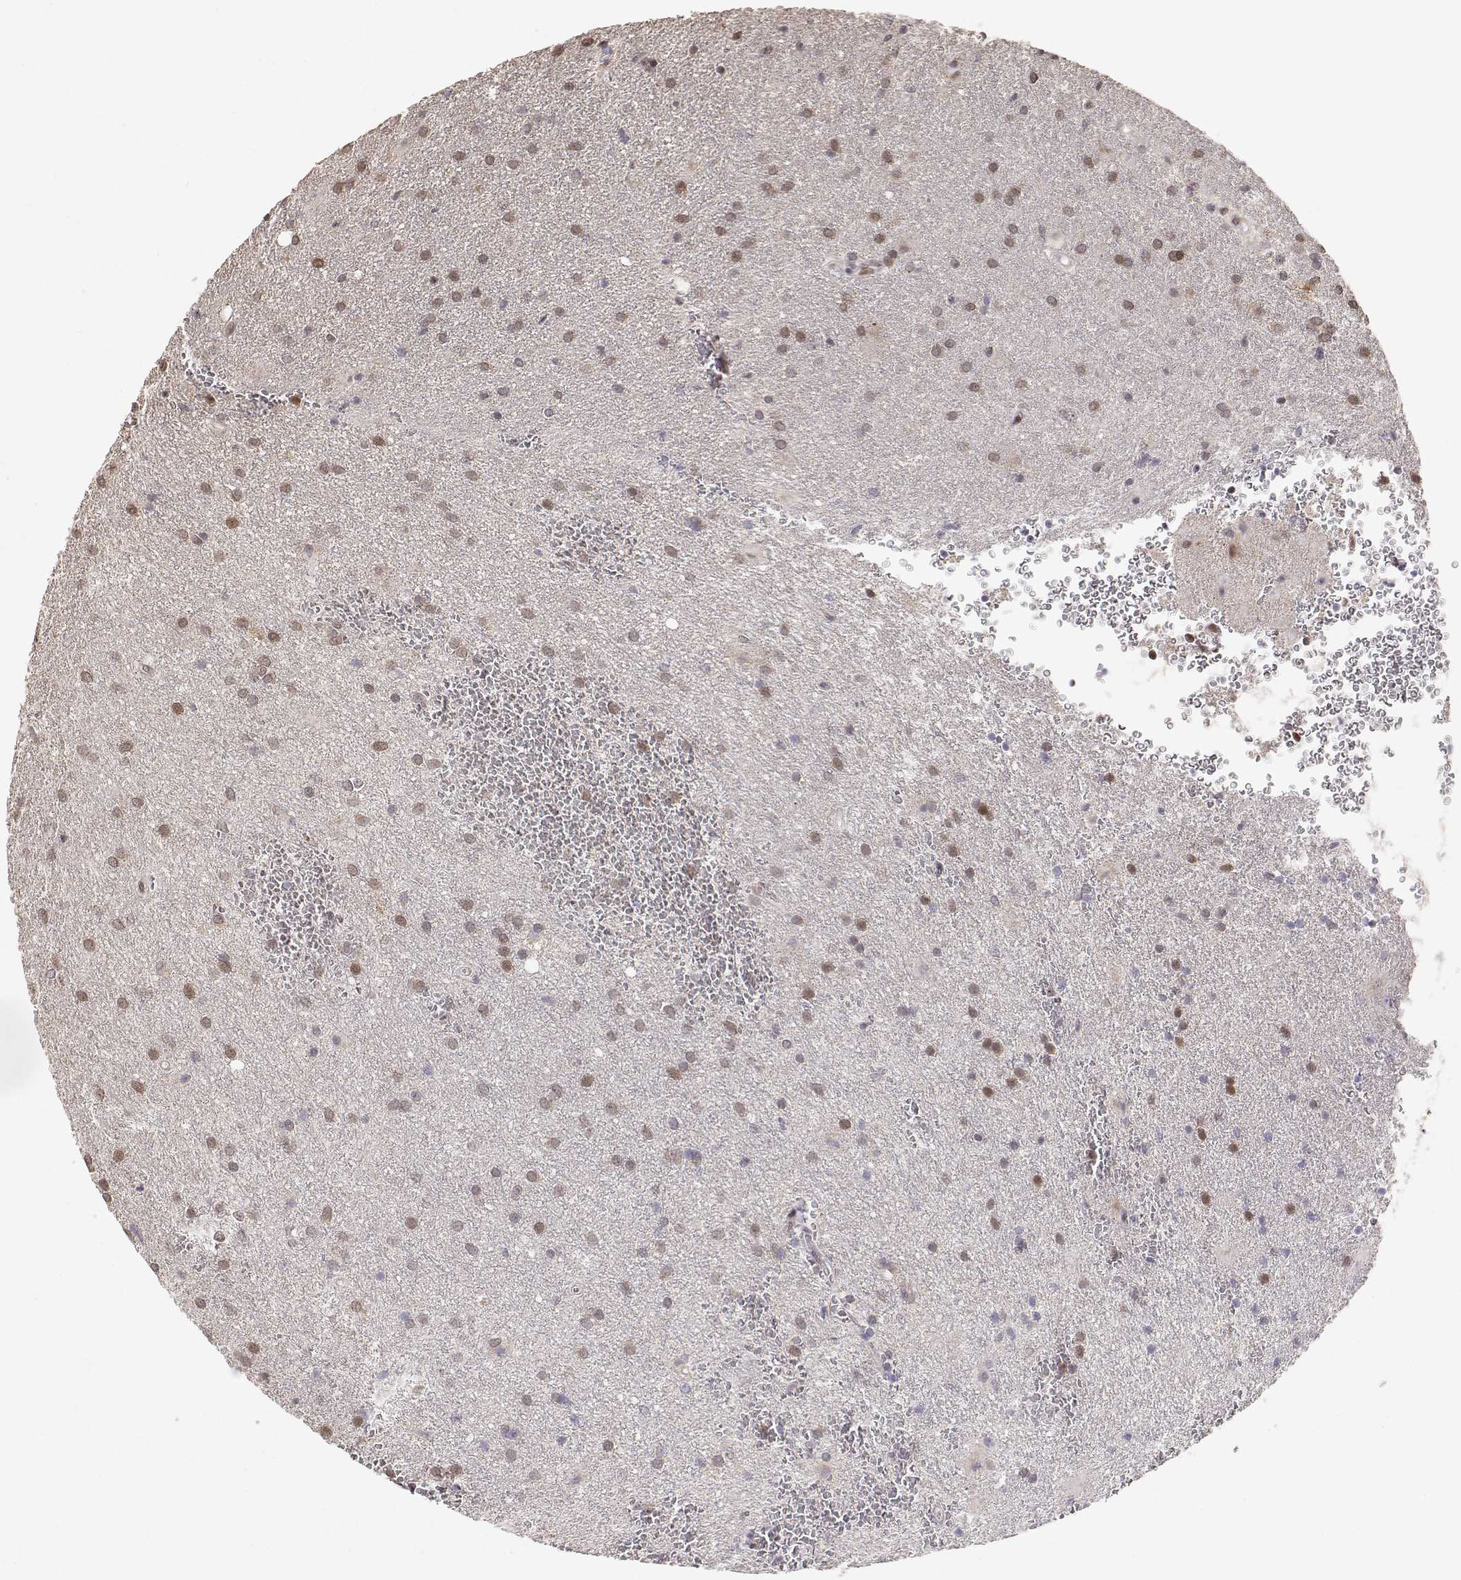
{"staining": {"intensity": "moderate", "quantity": "<25%", "location": "nuclear"}, "tissue": "glioma", "cell_type": "Tumor cells", "image_type": "cancer", "snomed": [{"axis": "morphology", "description": "Glioma, malignant, Low grade"}, {"axis": "topography", "description": "Brain"}], "caption": "Protein staining by IHC demonstrates moderate nuclear expression in approximately <25% of tumor cells in low-grade glioma (malignant).", "gene": "BRCA1", "patient": {"sex": "male", "age": 58}}